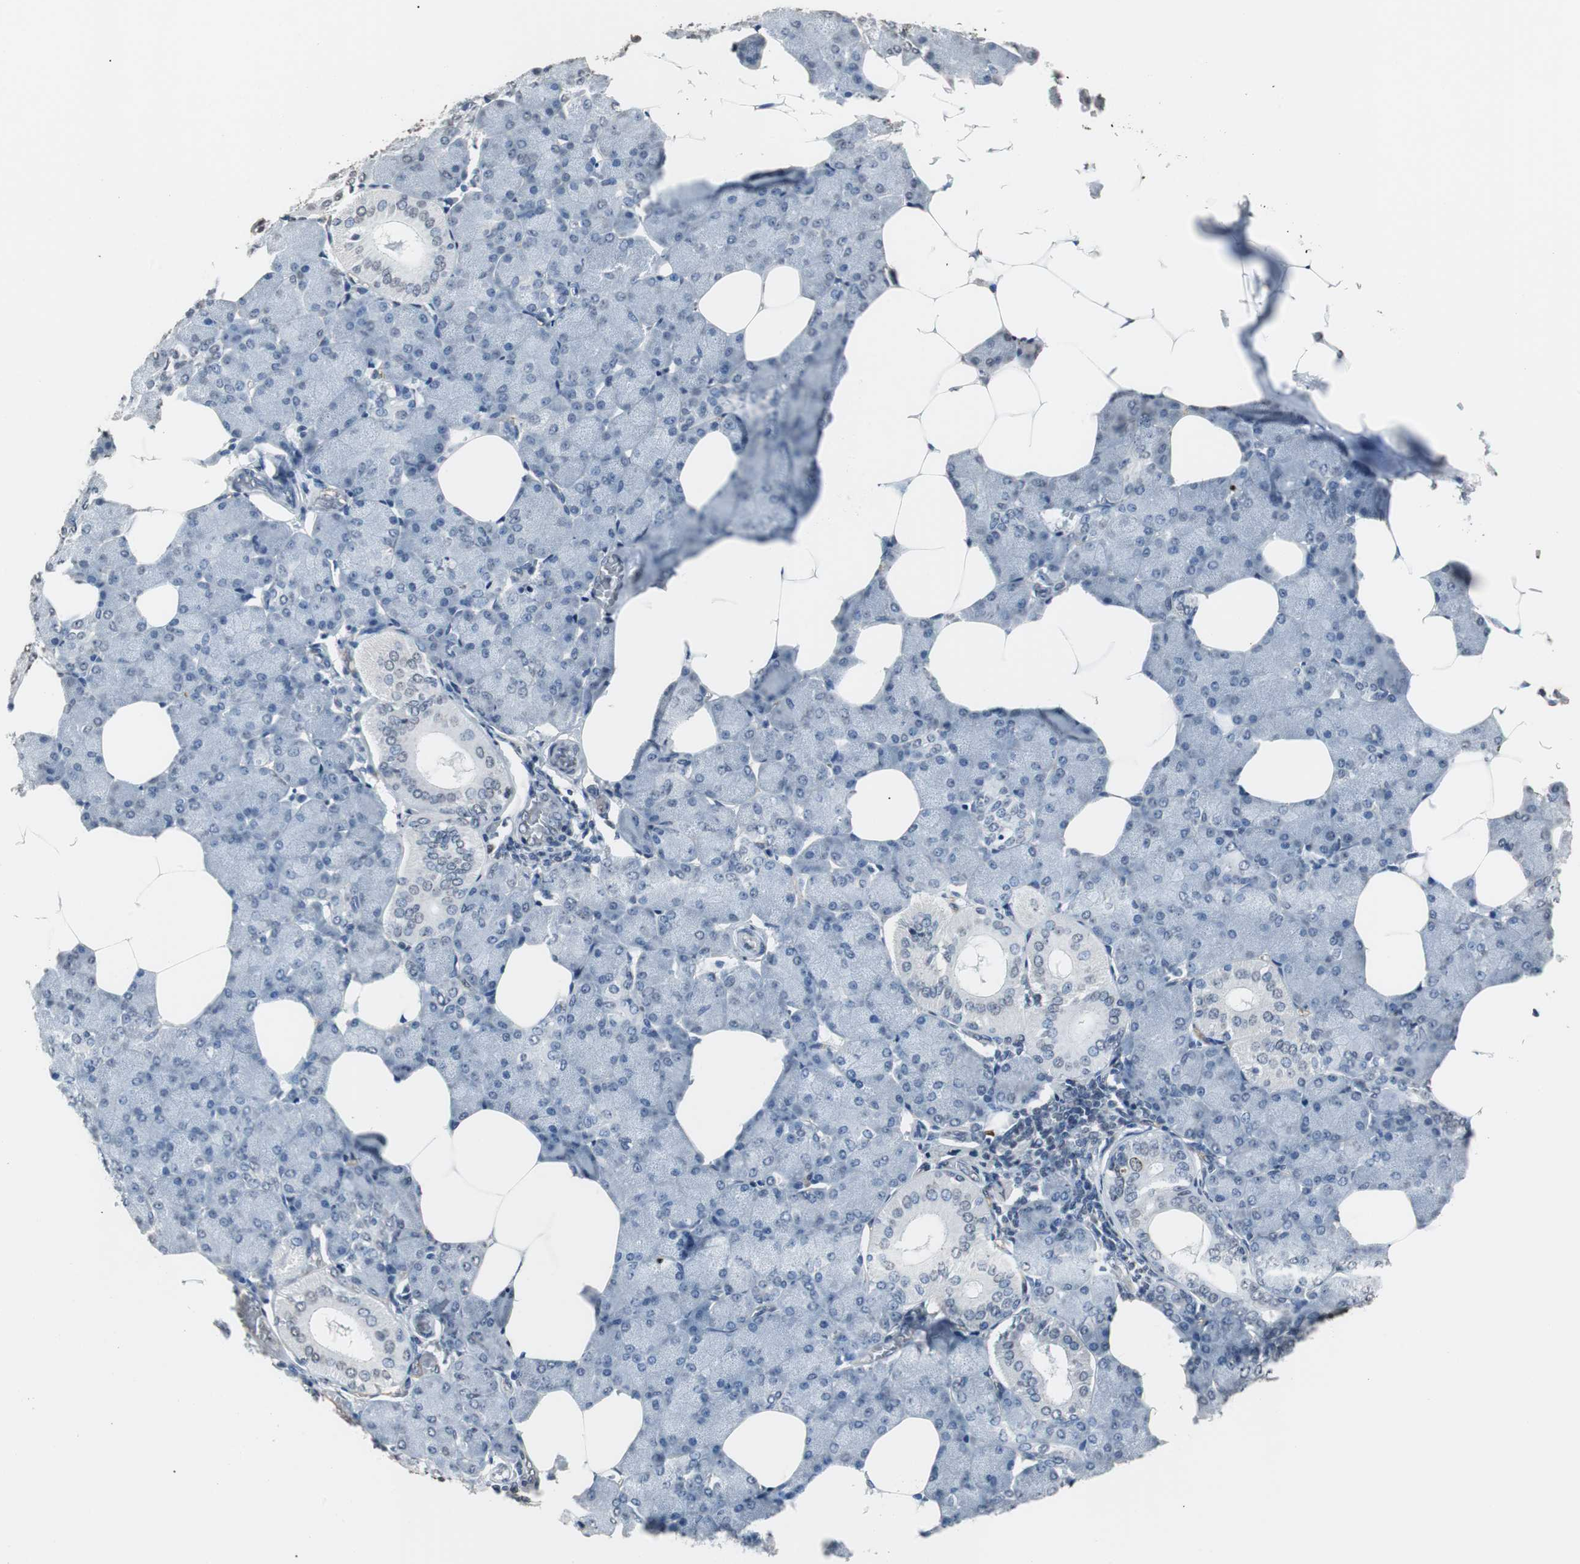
{"staining": {"intensity": "negative", "quantity": "none", "location": "none"}, "tissue": "salivary gland", "cell_type": "Glandular cells", "image_type": "normal", "snomed": [{"axis": "morphology", "description": "Normal tissue, NOS"}, {"axis": "morphology", "description": "Adenoma, NOS"}, {"axis": "topography", "description": "Salivary gland"}], "caption": "The photomicrograph shows no significant expression in glandular cells of salivary gland. Brightfield microscopy of immunohistochemistry (IHC) stained with DAB (brown) and hematoxylin (blue), captured at high magnification.", "gene": "TOP2A", "patient": {"sex": "female", "age": 32}}